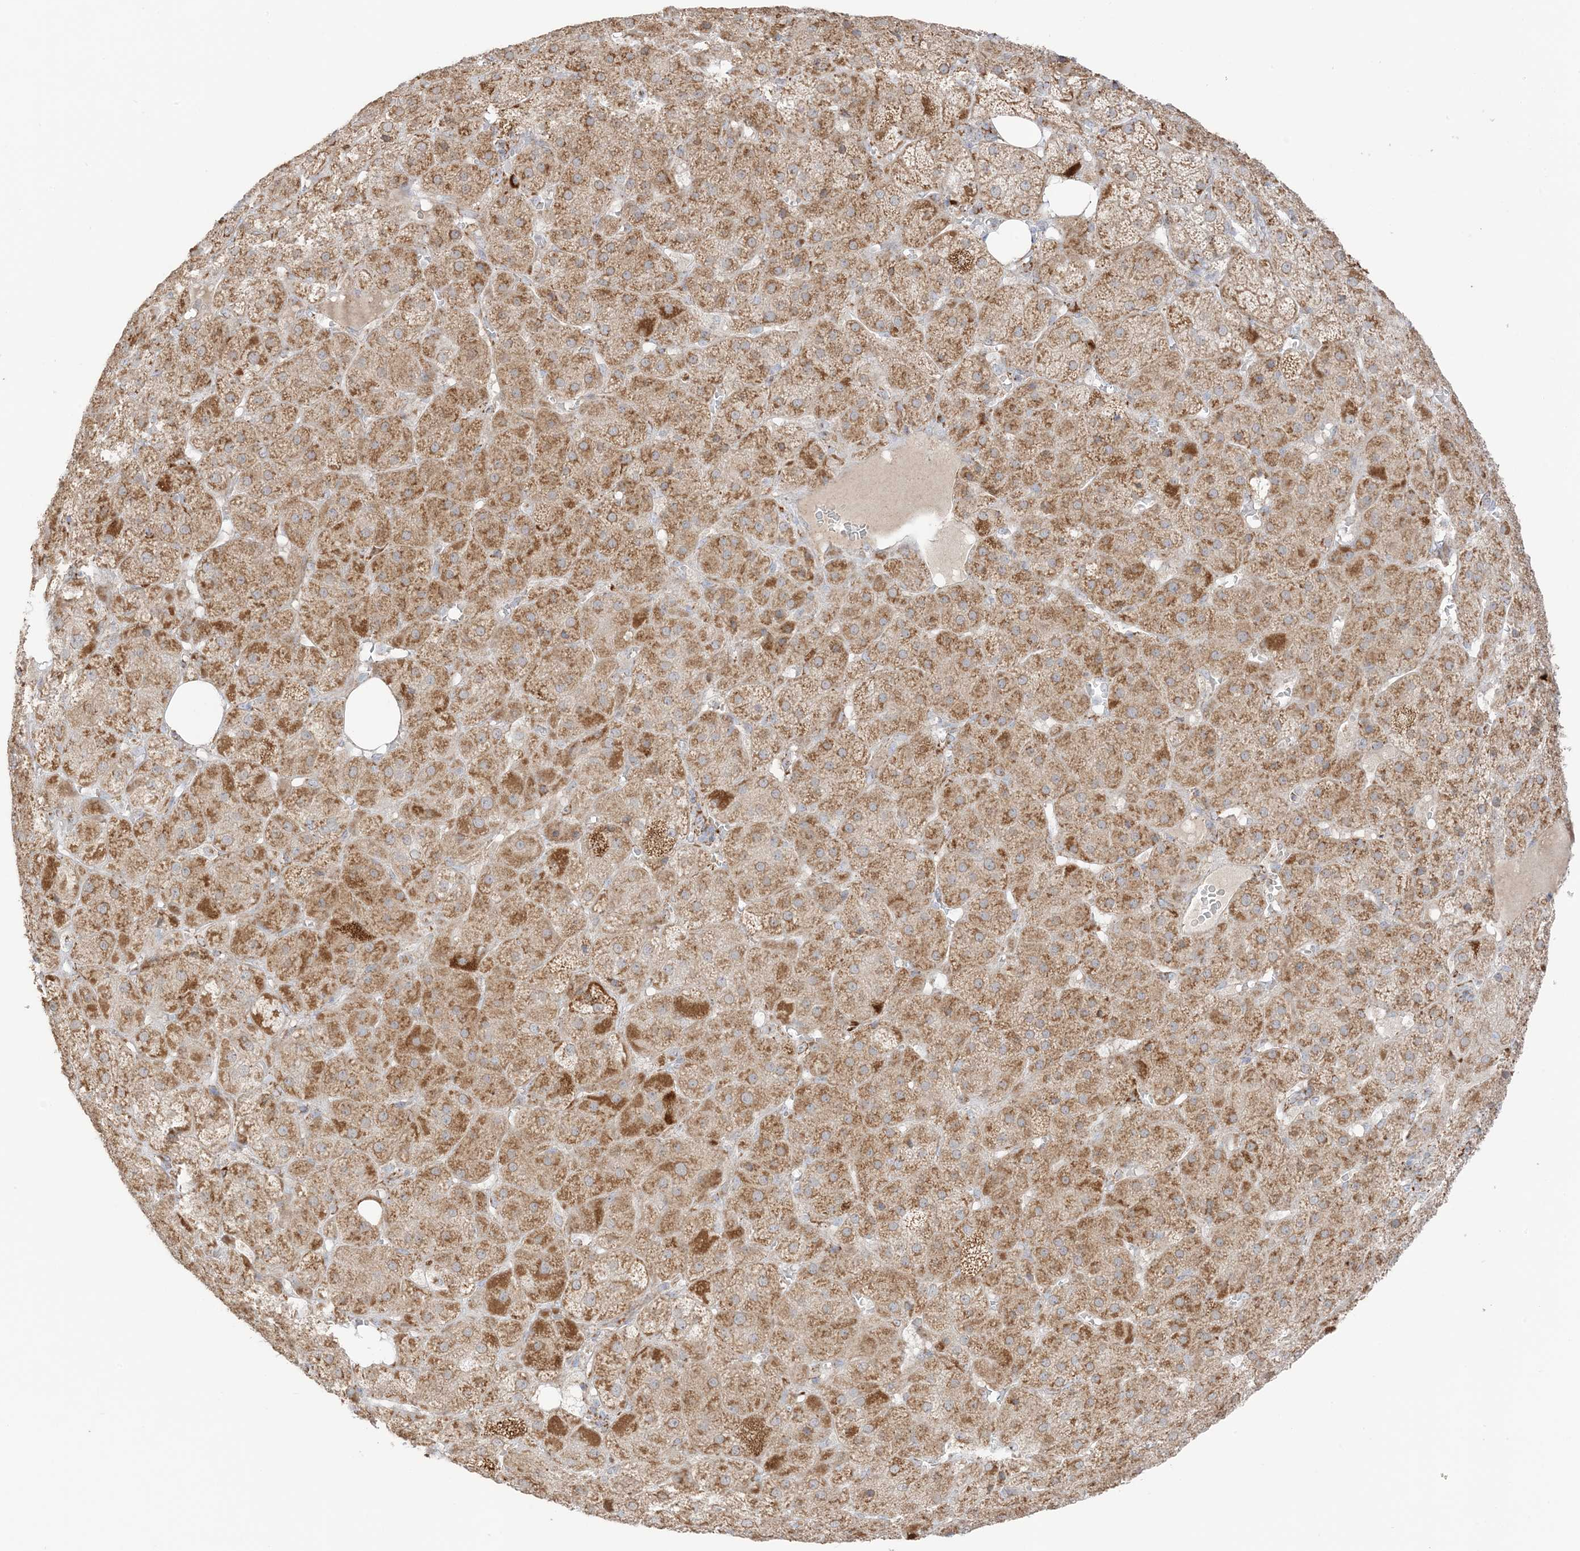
{"staining": {"intensity": "moderate", "quantity": ">75%", "location": "cytoplasmic/membranous"}, "tissue": "adrenal gland", "cell_type": "Glandular cells", "image_type": "normal", "snomed": [{"axis": "morphology", "description": "Normal tissue, NOS"}, {"axis": "topography", "description": "Adrenal gland"}], "caption": "Approximately >75% of glandular cells in normal human adrenal gland exhibit moderate cytoplasmic/membranous protein positivity as visualized by brown immunohistochemical staining.", "gene": "SLC25A12", "patient": {"sex": "female", "age": 57}}